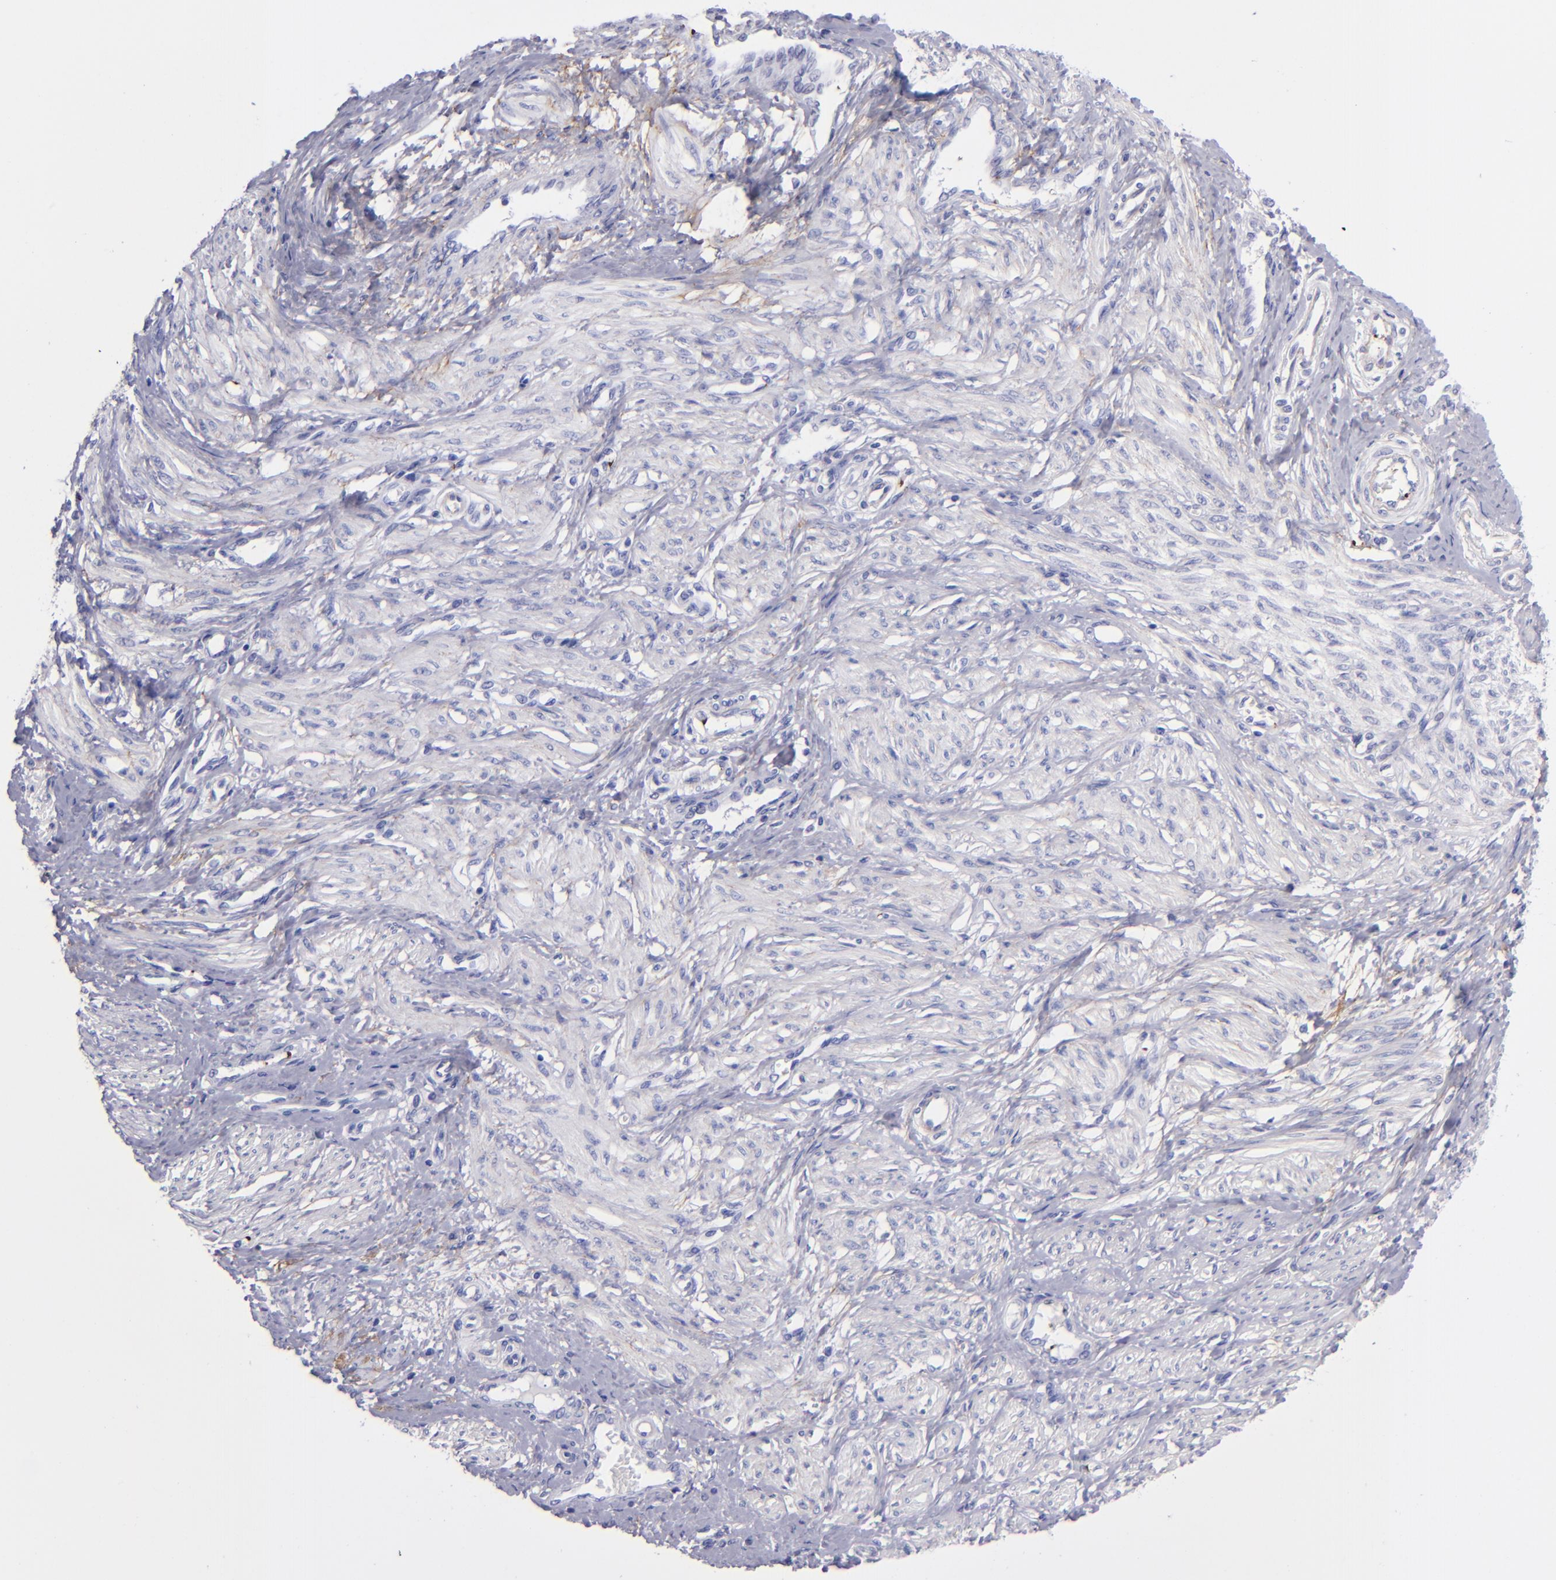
{"staining": {"intensity": "negative", "quantity": "none", "location": "none"}, "tissue": "smooth muscle", "cell_type": "Smooth muscle cells", "image_type": "normal", "snomed": [{"axis": "morphology", "description": "Normal tissue, NOS"}, {"axis": "topography", "description": "Smooth muscle"}, {"axis": "topography", "description": "Uterus"}], "caption": "A micrograph of smooth muscle stained for a protein demonstrates no brown staining in smooth muscle cells. (Stains: DAB (3,3'-diaminobenzidine) IHC with hematoxylin counter stain, Microscopy: brightfield microscopy at high magnification).", "gene": "EFCAB13", "patient": {"sex": "female", "age": 39}}